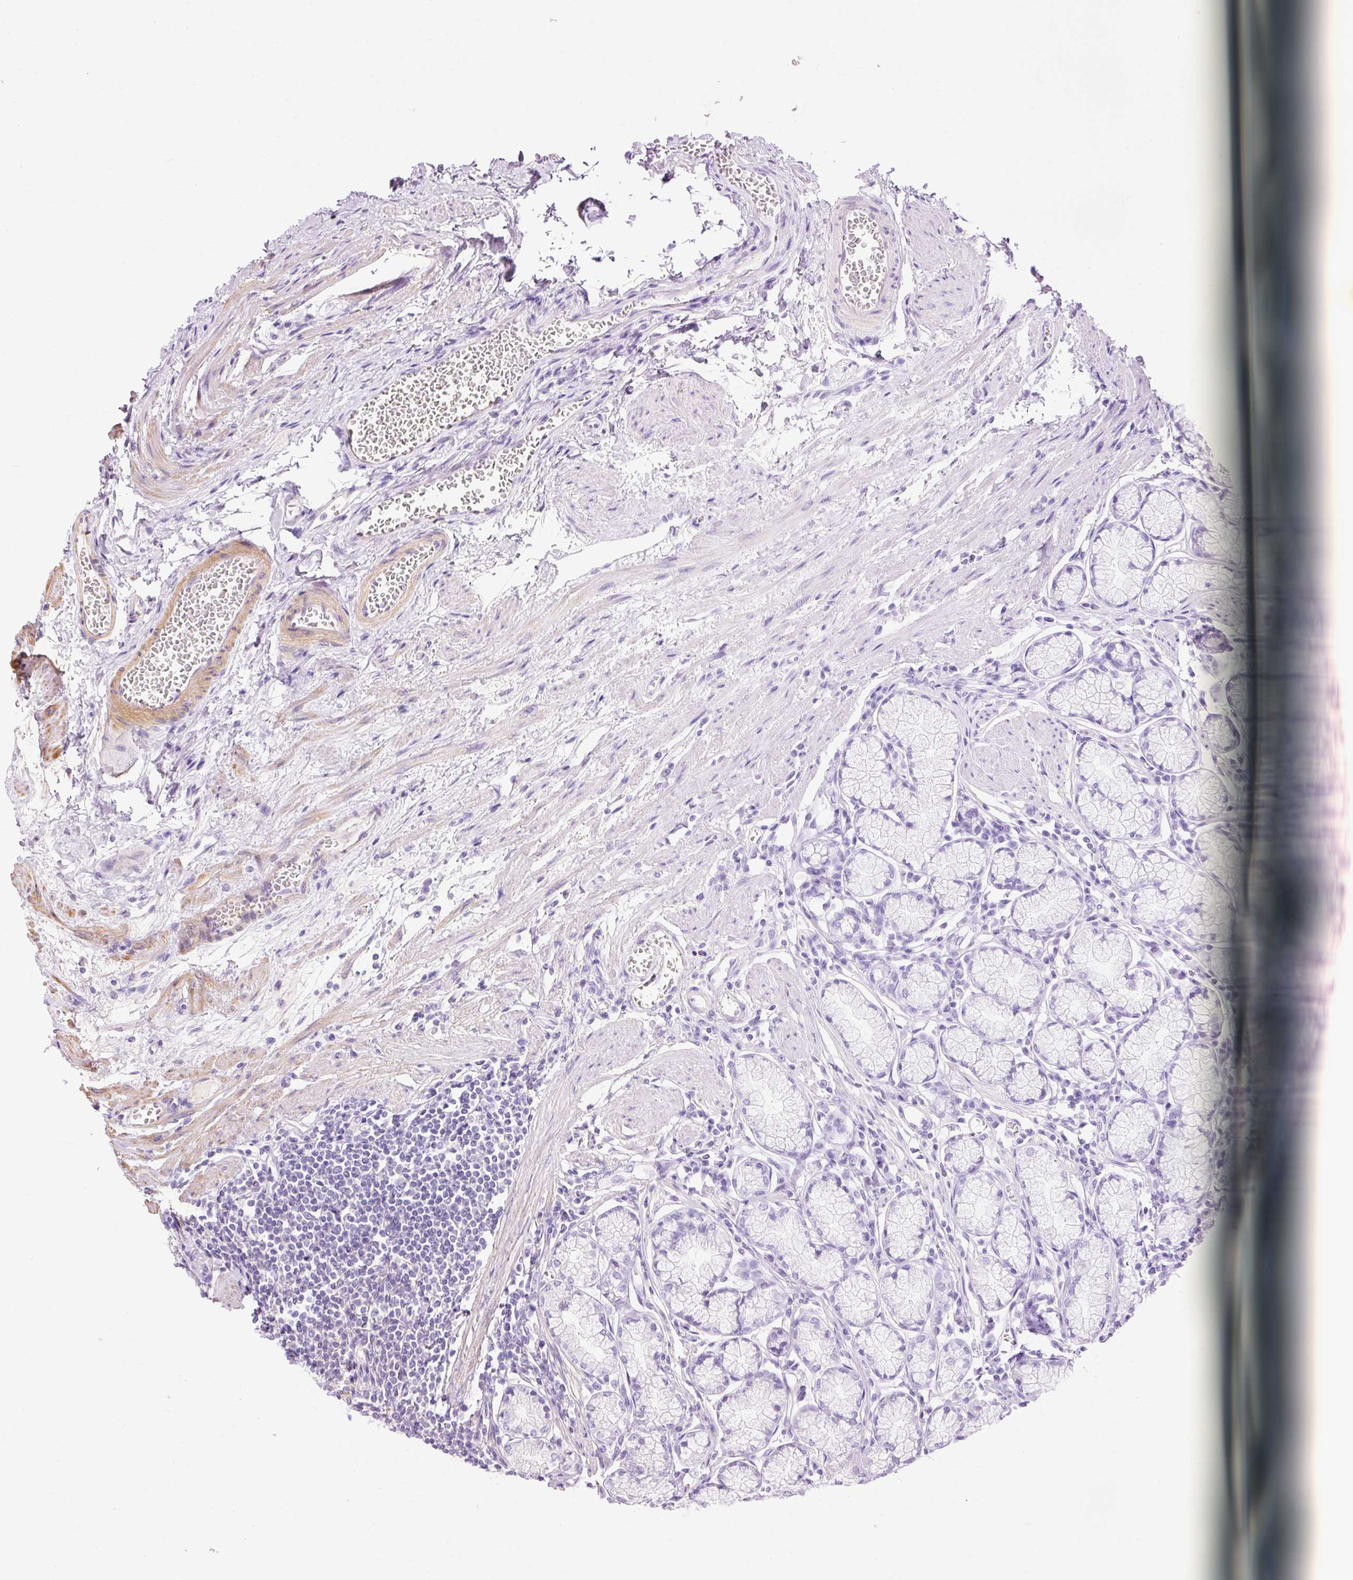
{"staining": {"intensity": "weak", "quantity": "<25%", "location": "cytoplasmic/membranous"}, "tissue": "stomach", "cell_type": "Glandular cells", "image_type": "normal", "snomed": [{"axis": "morphology", "description": "Normal tissue, NOS"}, {"axis": "topography", "description": "Stomach"}], "caption": "A histopathology image of stomach stained for a protein shows no brown staining in glandular cells.", "gene": "RIPOR3", "patient": {"sex": "male", "age": 55}}